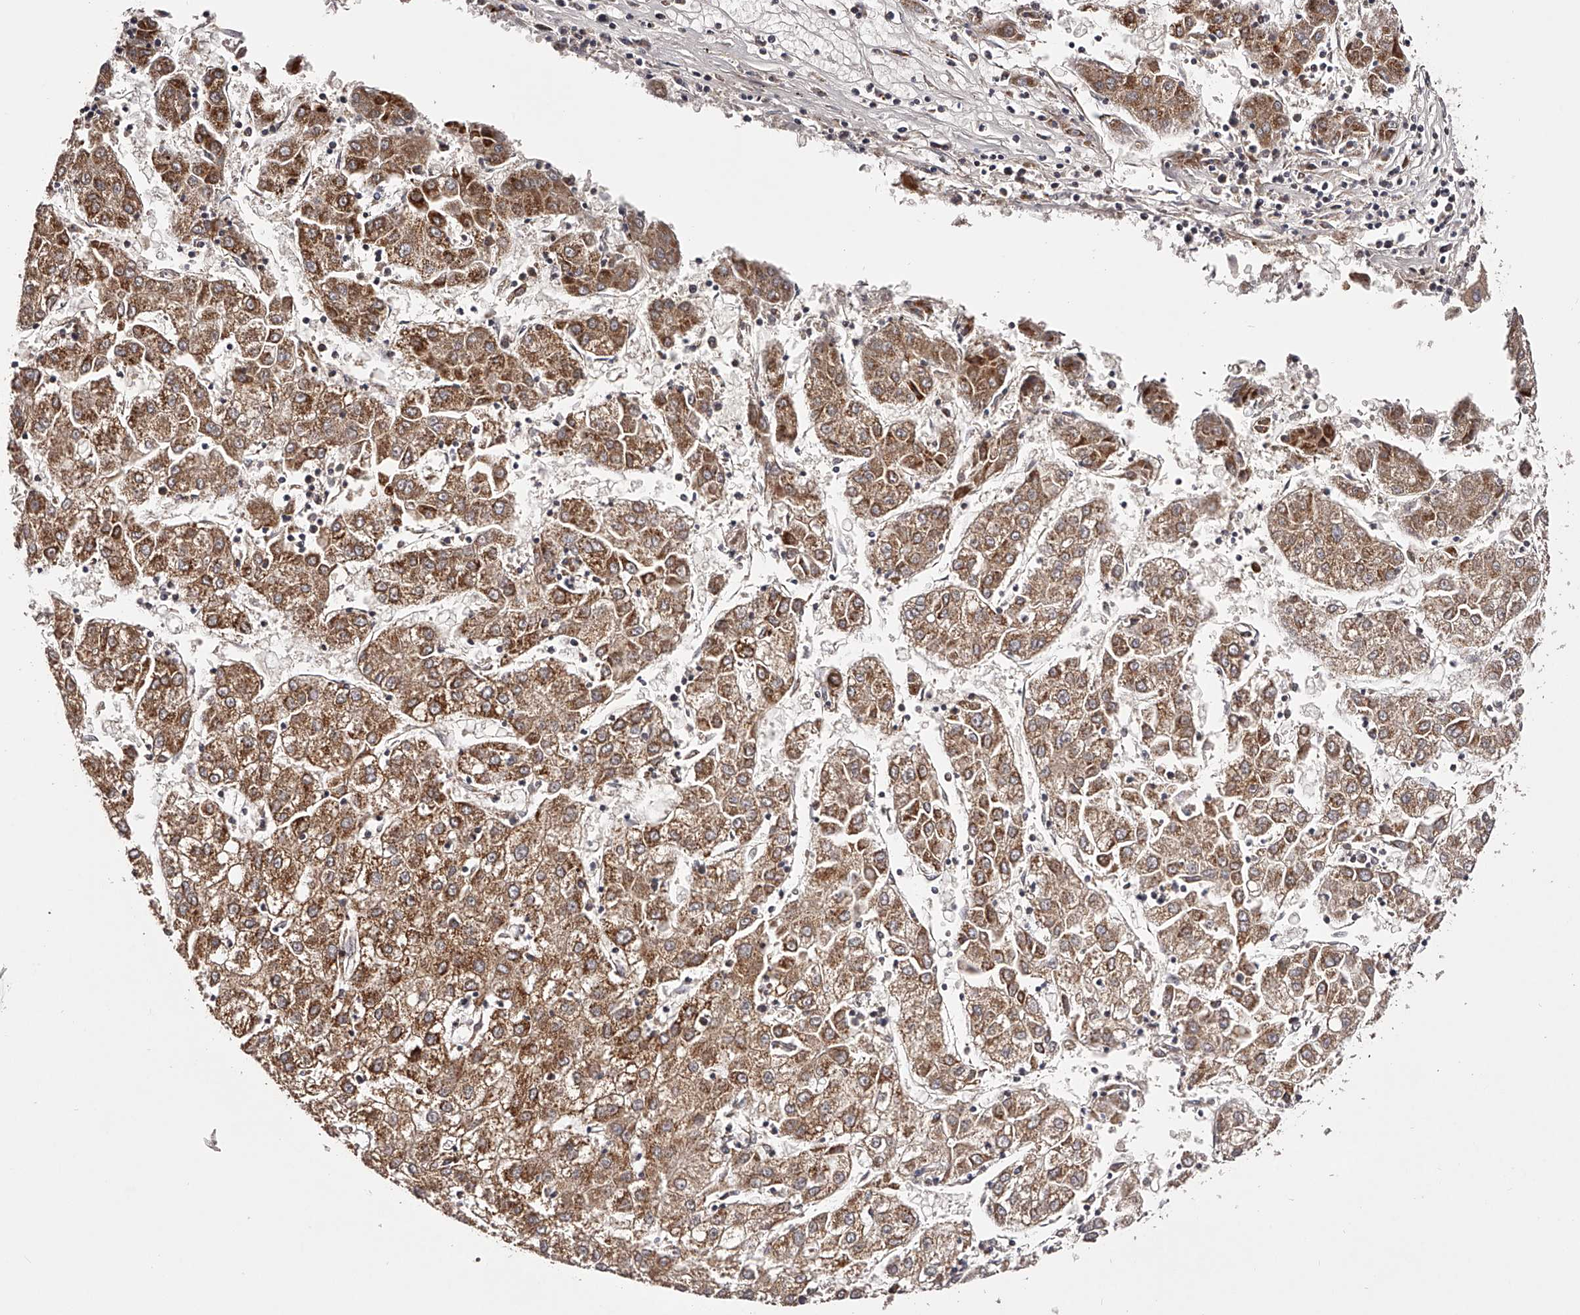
{"staining": {"intensity": "strong", "quantity": "25%-75%", "location": "cytoplasmic/membranous"}, "tissue": "liver cancer", "cell_type": "Tumor cells", "image_type": "cancer", "snomed": [{"axis": "morphology", "description": "Carcinoma, Hepatocellular, NOS"}, {"axis": "topography", "description": "Liver"}], "caption": "The micrograph displays a brown stain indicating the presence of a protein in the cytoplasmic/membranous of tumor cells in liver cancer (hepatocellular carcinoma).", "gene": "ODF2L", "patient": {"sex": "male", "age": 72}}